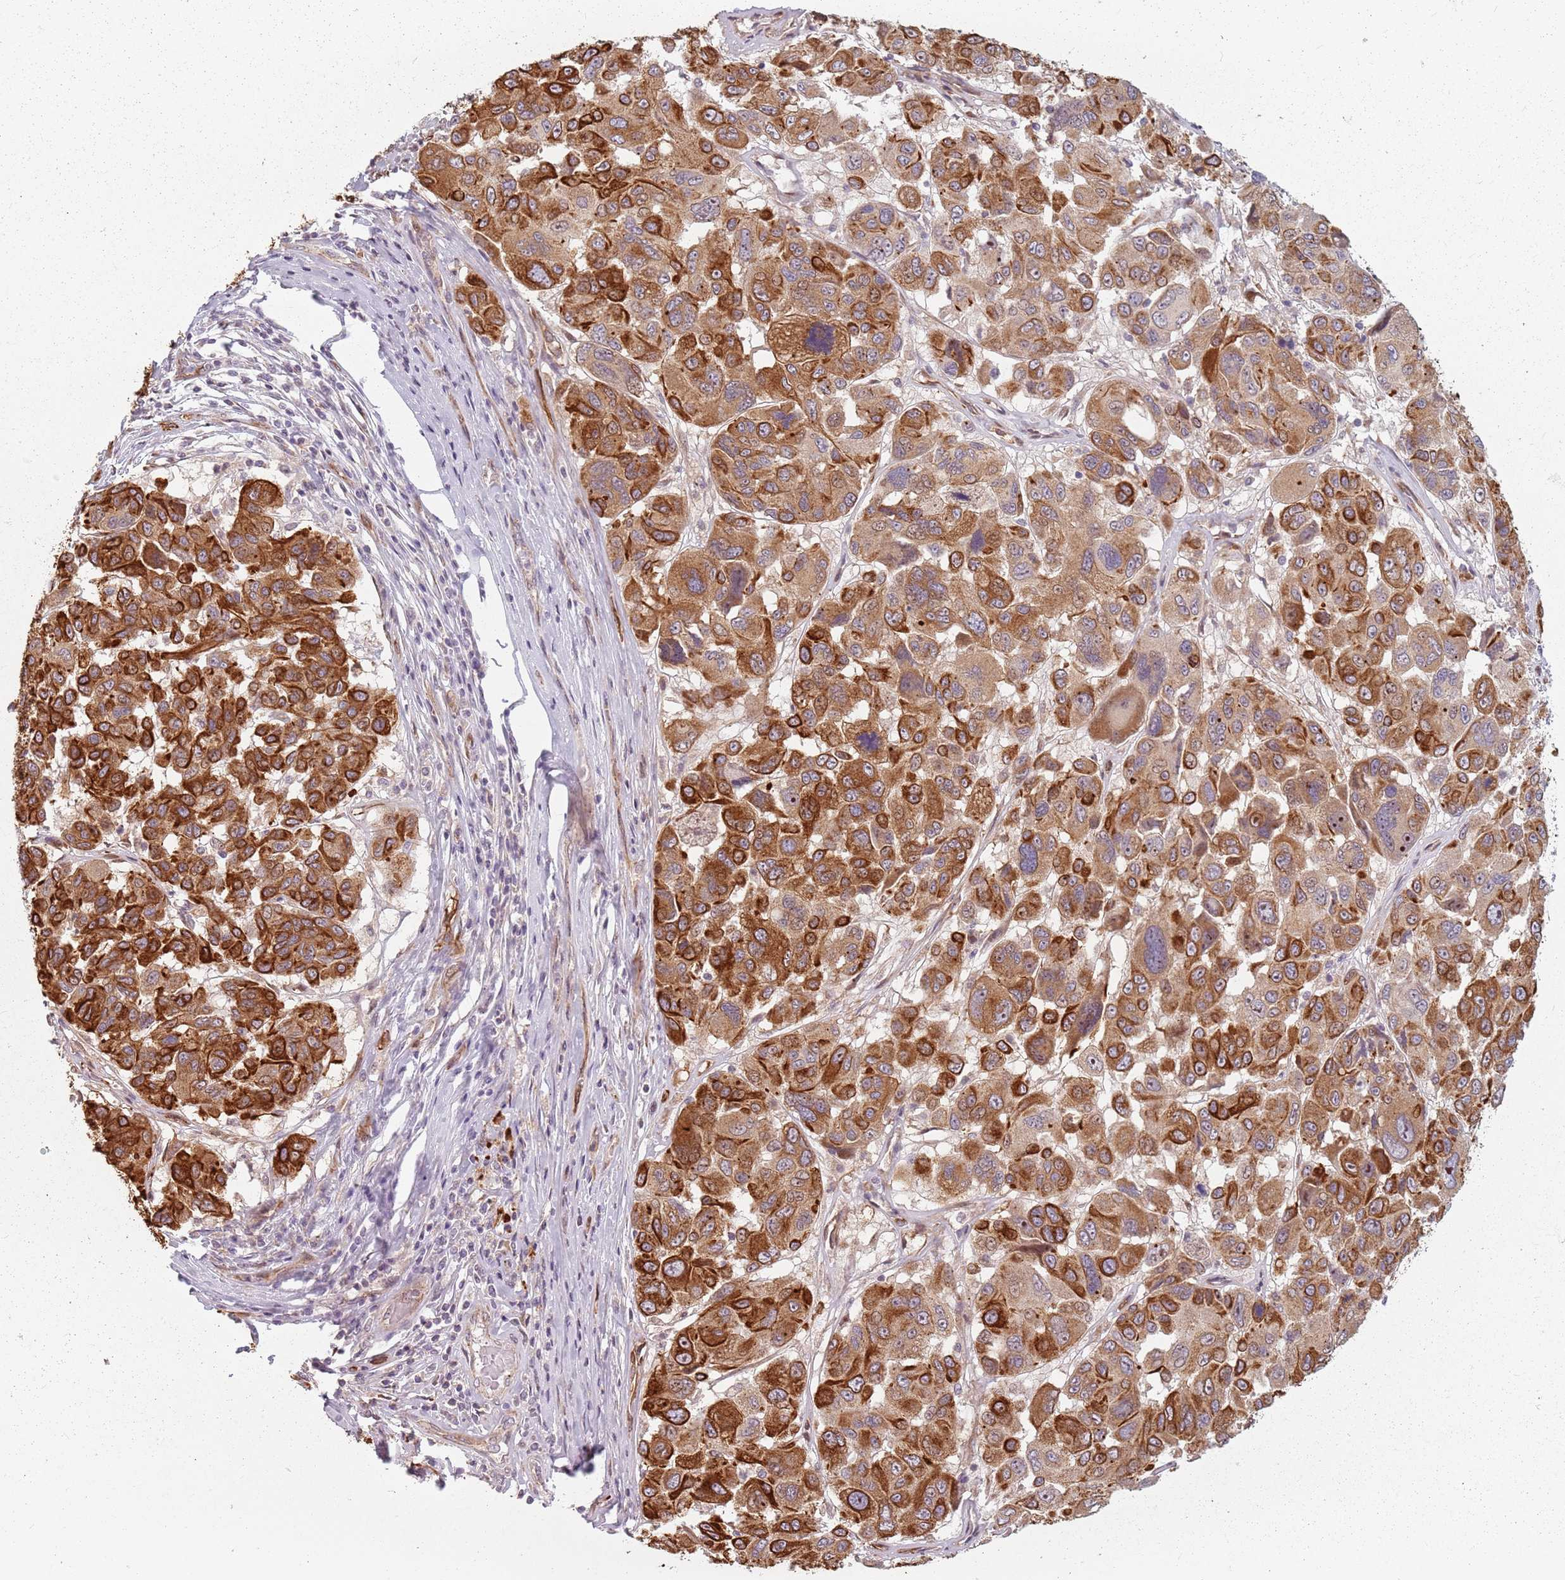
{"staining": {"intensity": "strong", "quantity": ">75%", "location": "cytoplasmic/membranous"}, "tissue": "melanoma", "cell_type": "Tumor cells", "image_type": "cancer", "snomed": [{"axis": "morphology", "description": "Malignant melanoma, NOS"}, {"axis": "topography", "description": "Skin"}], "caption": "Melanoma stained with DAB immunohistochemistry exhibits high levels of strong cytoplasmic/membranous staining in approximately >75% of tumor cells.", "gene": "GAS2L3", "patient": {"sex": "female", "age": 66}}